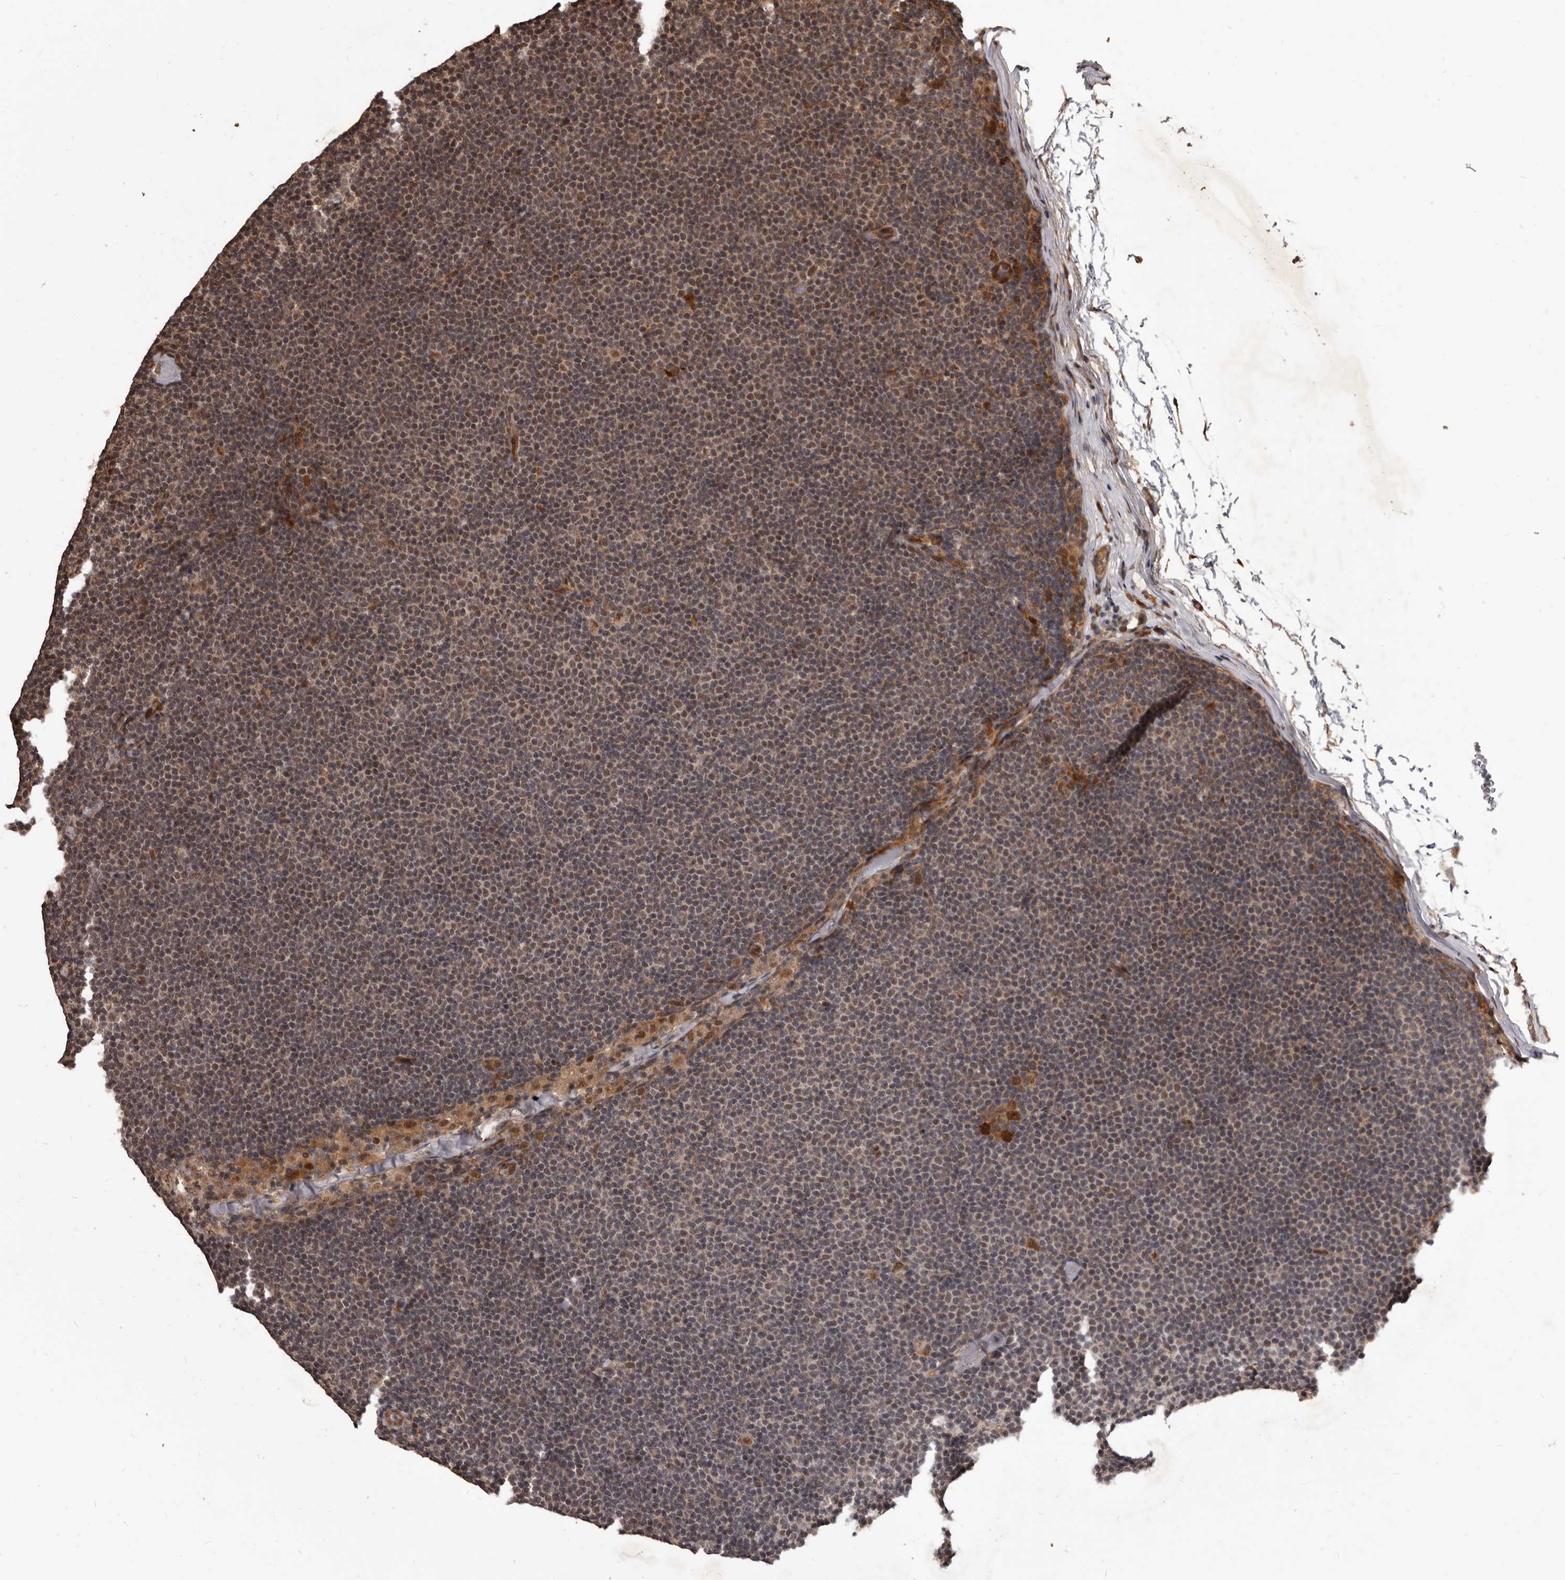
{"staining": {"intensity": "weak", "quantity": "25%-75%", "location": "cytoplasmic/membranous,nuclear"}, "tissue": "lymphoma", "cell_type": "Tumor cells", "image_type": "cancer", "snomed": [{"axis": "morphology", "description": "Malignant lymphoma, non-Hodgkin's type, Low grade"}, {"axis": "topography", "description": "Lymph node"}], "caption": "Immunohistochemical staining of lymphoma reveals low levels of weak cytoplasmic/membranous and nuclear expression in approximately 25%-75% of tumor cells. (DAB (3,3'-diaminobenzidine) IHC with brightfield microscopy, high magnification).", "gene": "AHR", "patient": {"sex": "female", "age": 53}}